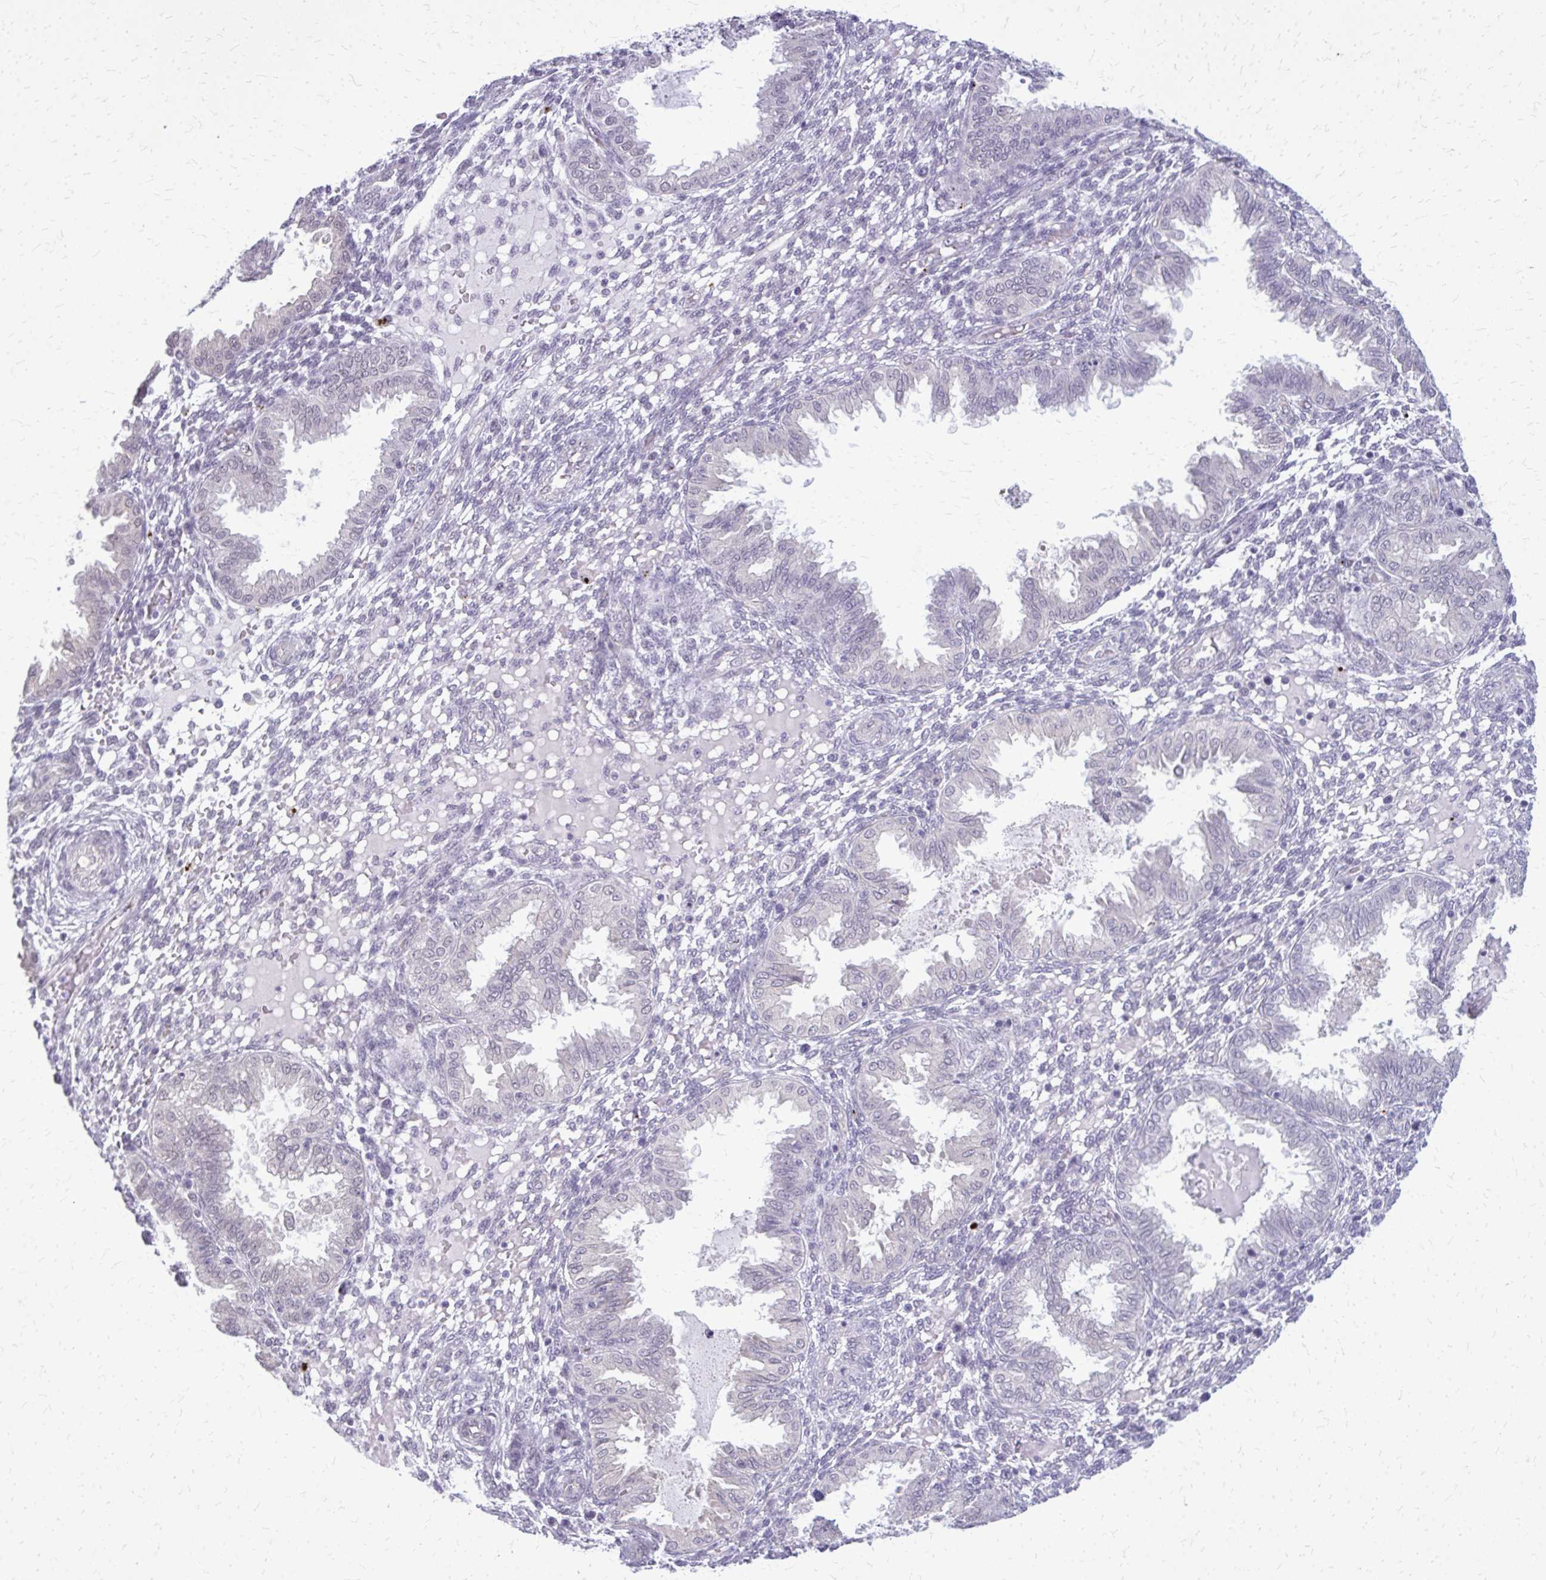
{"staining": {"intensity": "negative", "quantity": "none", "location": "none"}, "tissue": "endometrium", "cell_type": "Cells in endometrial stroma", "image_type": "normal", "snomed": [{"axis": "morphology", "description": "Normal tissue, NOS"}, {"axis": "topography", "description": "Endometrium"}], "caption": "Immunohistochemistry histopathology image of normal endometrium: human endometrium stained with DAB (3,3'-diaminobenzidine) demonstrates no significant protein staining in cells in endometrial stroma.", "gene": "PLCB1", "patient": {"sex": "female", "age": 33}}